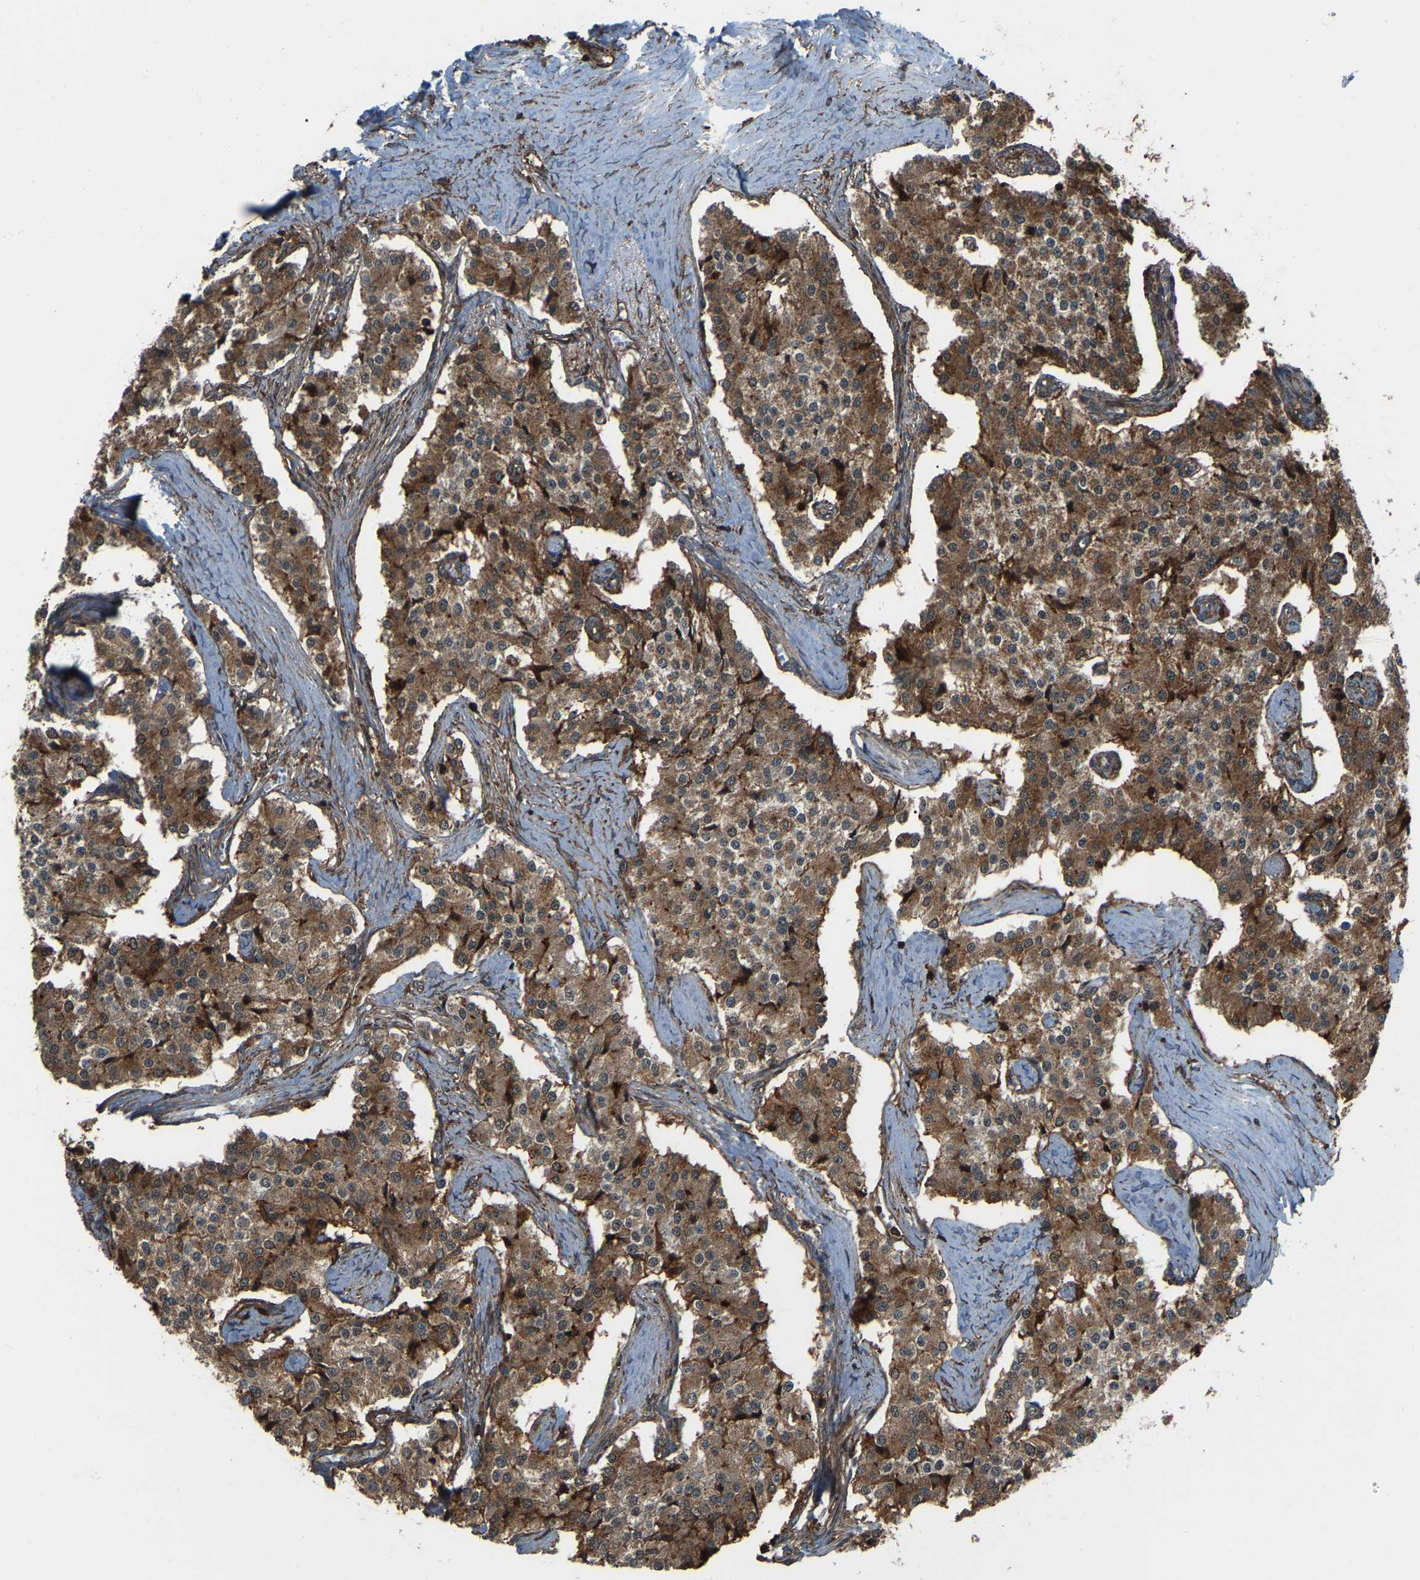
{"staining": {"intensity": "moderate", "quantity": ">75%", "location": "cytoplasmic/membranous"}, "tissue": "carcinoid", "cell_type": "Tumor cells", "image_type": "cancer", "snomed": [{"axis": "morphology", "description": "Carcinoid, malignant, NOS"}, {"axis": "topography", "description": "Colon"}], "caption": "An immunohistochemistry (IHC) histopathology image of neoplastic tissue is shown. Protein staining in brown highlights moderate cytoplasmic/membranous positivity in malignant carcinoid within tumor cells.", "gene": "SAMD9L", "patient": {"sex": "female", "age": 52}}